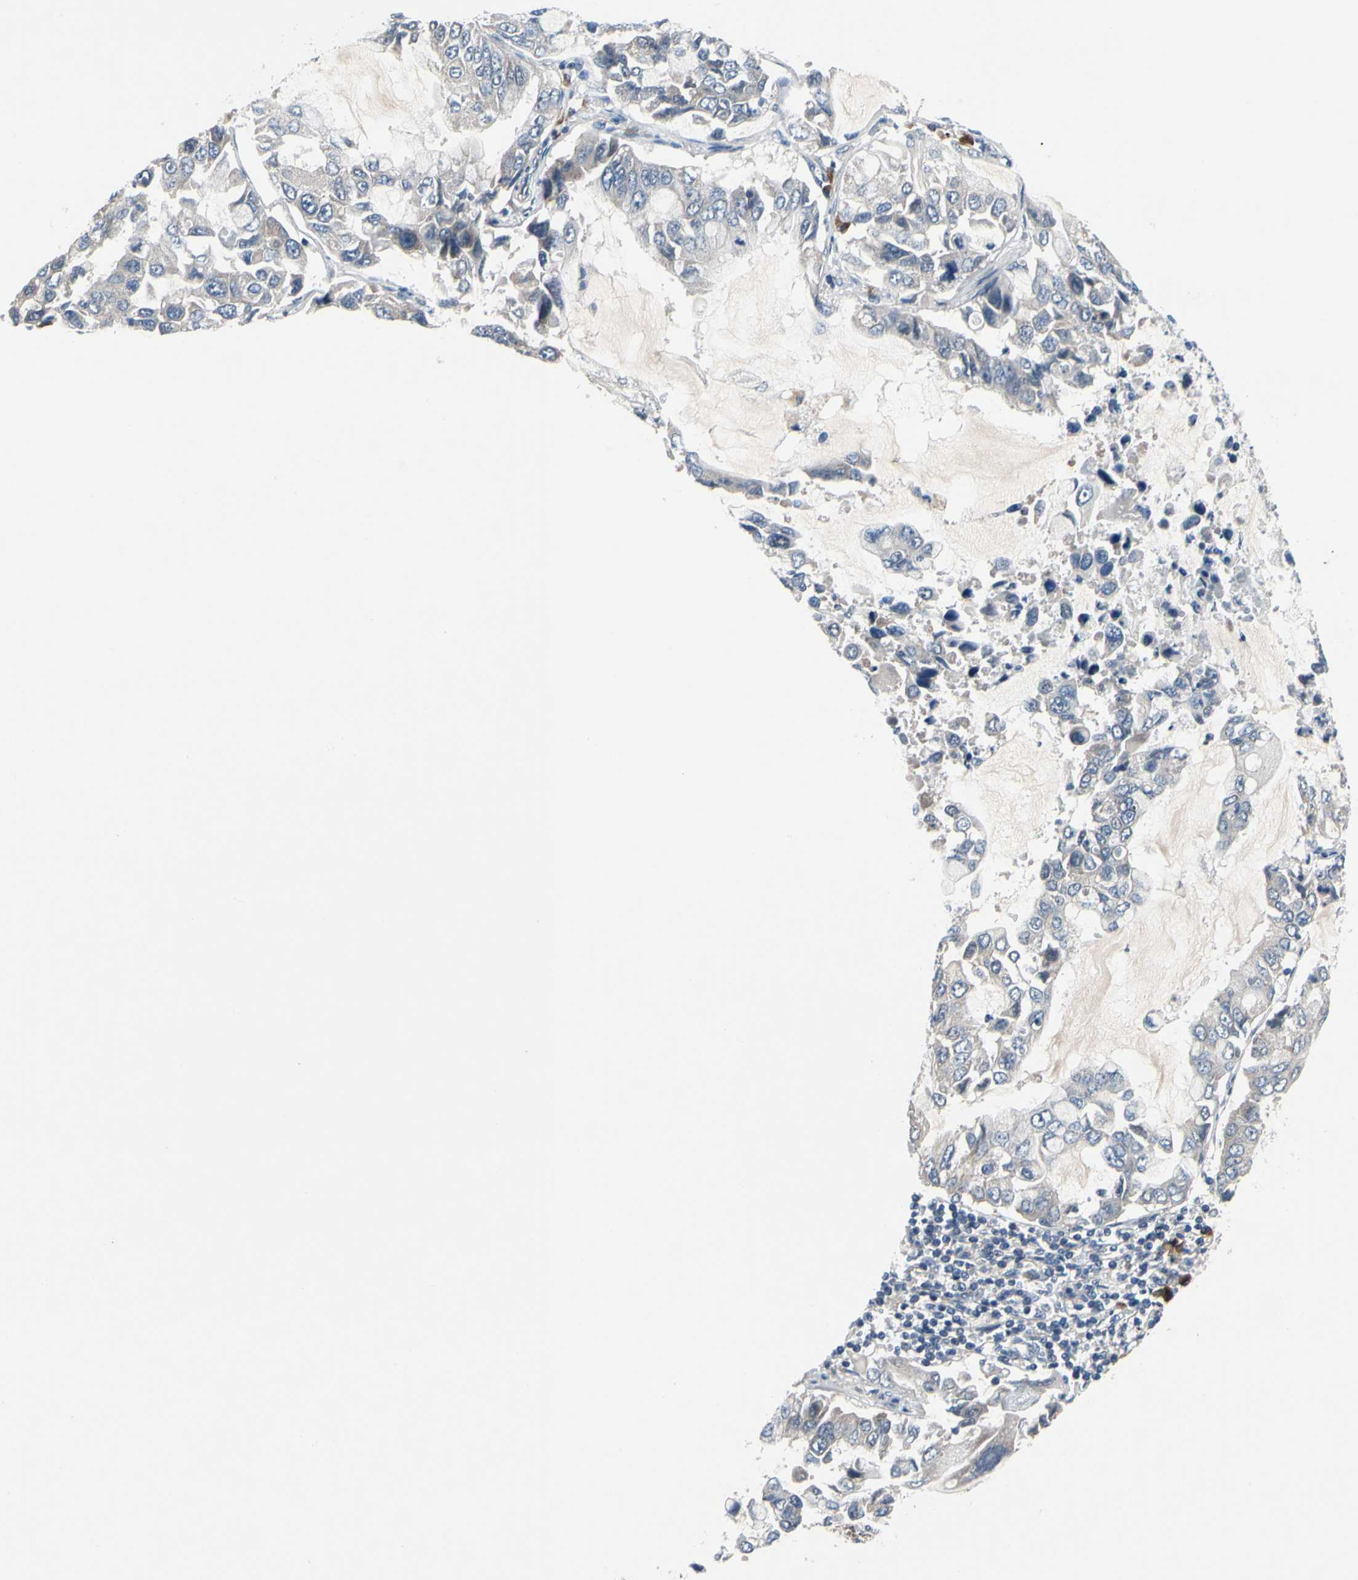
{"staining": {"intensity": "negative", "quantity": "none", "location": "none"}, "tissue": "lung cancer", "cell_type": "Tumor cells", "image_type": "cancer", "snomed": [{"axis": "morphology", "description": "Adenocarcinoma, NOS"}, {"axis": "topography", "description": "Lung"}], "caption": "A photomicrograph of human adenocarcinoma (lung) is negative for staining in tumor cells.", "gene": "SELENOK", "patient": {"sex": "male", "age": 64}}